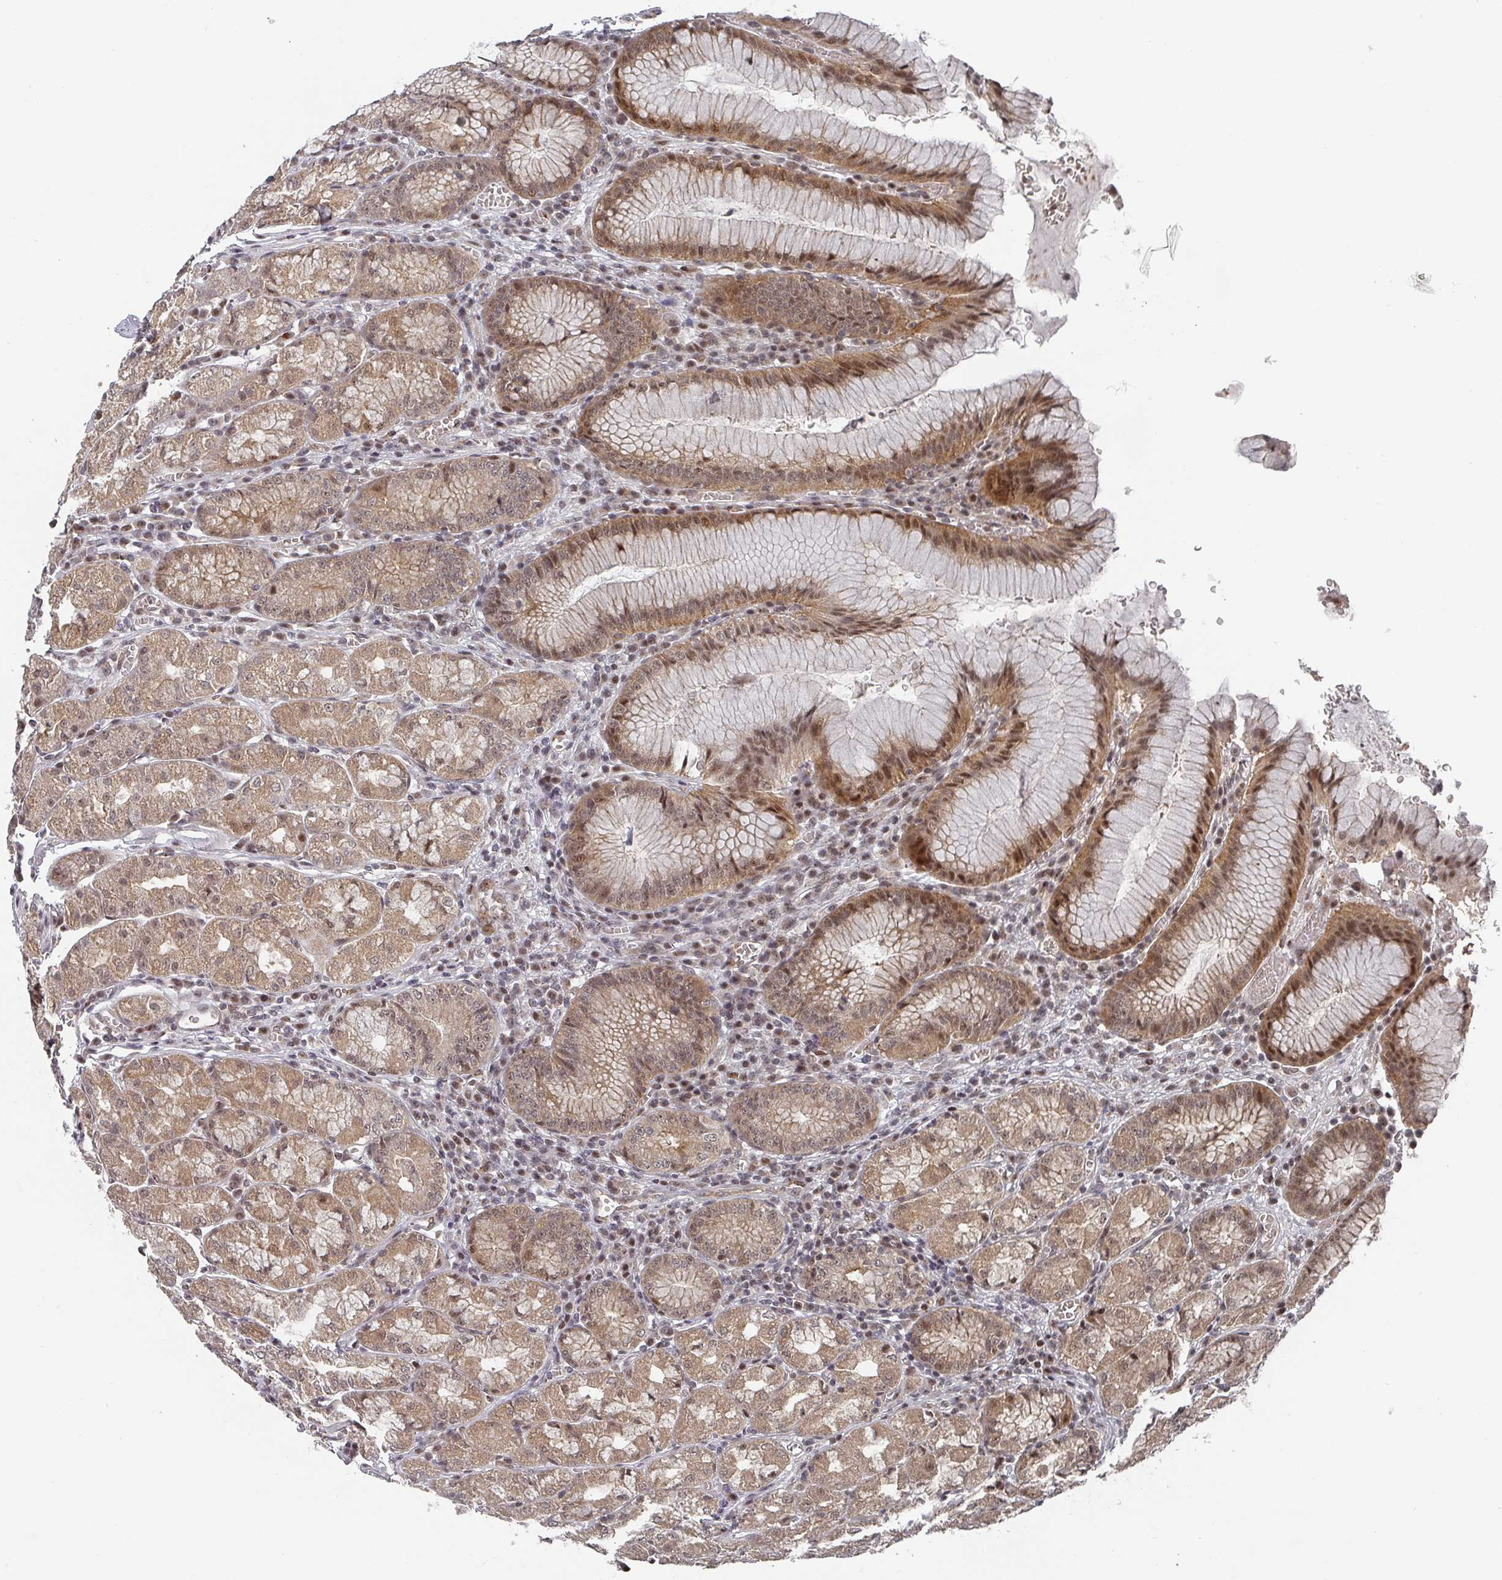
{"staining": {"intensity": "moderate", "quantity": ">75%", "location": "cytoplasmic/membranous,nuclear"}, "tissue": "stomach", "cell_type": "Glandular cells", "image_type": "normal", "snomed": [{"axis": "morphology", "description": "Normal tissue, NOS"}, {"axis": "topography", "description": "Stomach"}], "caption": "Stomach stained with immunohistochemistry exhibits moderate cytoplasmic/membranous,nuclear positivity in approximately >75% of glandular cells. (DAB (3,3'-diaminobenzidine) IHC, brown staining for protein, blue staining for nuclei).", "gene": "KIF1C", "patient": {"sex": "male", "age": 55}}